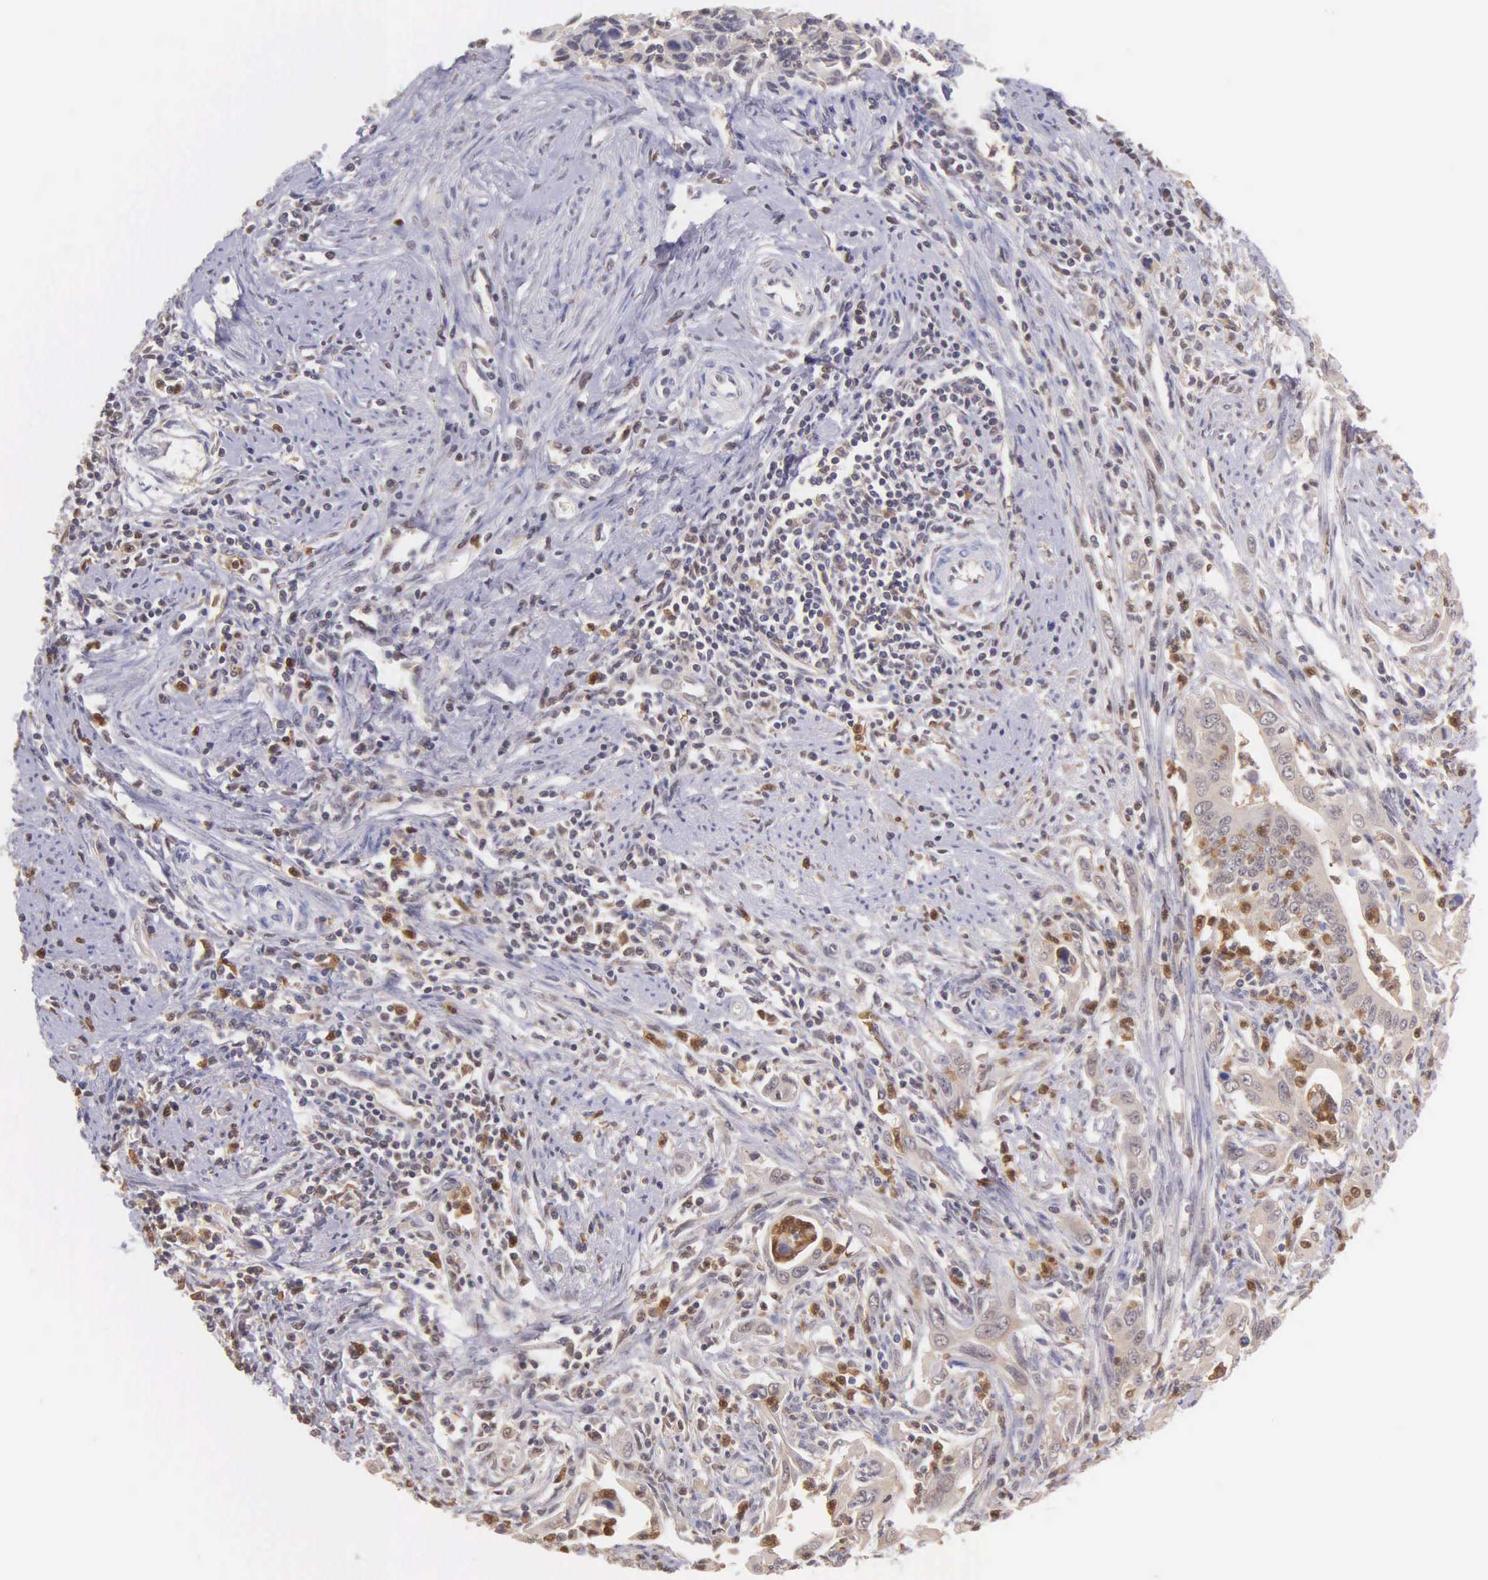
{"staining": {"intensity": "weak", "quantity": "25%-75%", "location": "cytoplasmic/membranous"}, "tissue": "cervical cancer", "cell_type": "Tumor cells", "image_type": "cancer", "snomed": [{"axis": "morphology", "description": "Normal tissue, NOS"}, {"axis": "morphology", "description": "Adenocarcinoma, NOS"}, {"axis": "topography", "description": "Cervix"}], "caption": "DAB (3,3'-diaminobenzidine) immunohistochemical staining of human cervical cancer reveals weak cytoplasmic/membranous protein positivity in approximately 25%-75% of tumor cells.", "gene": "BID", "patient": {"sex": "female", "age": 34}}